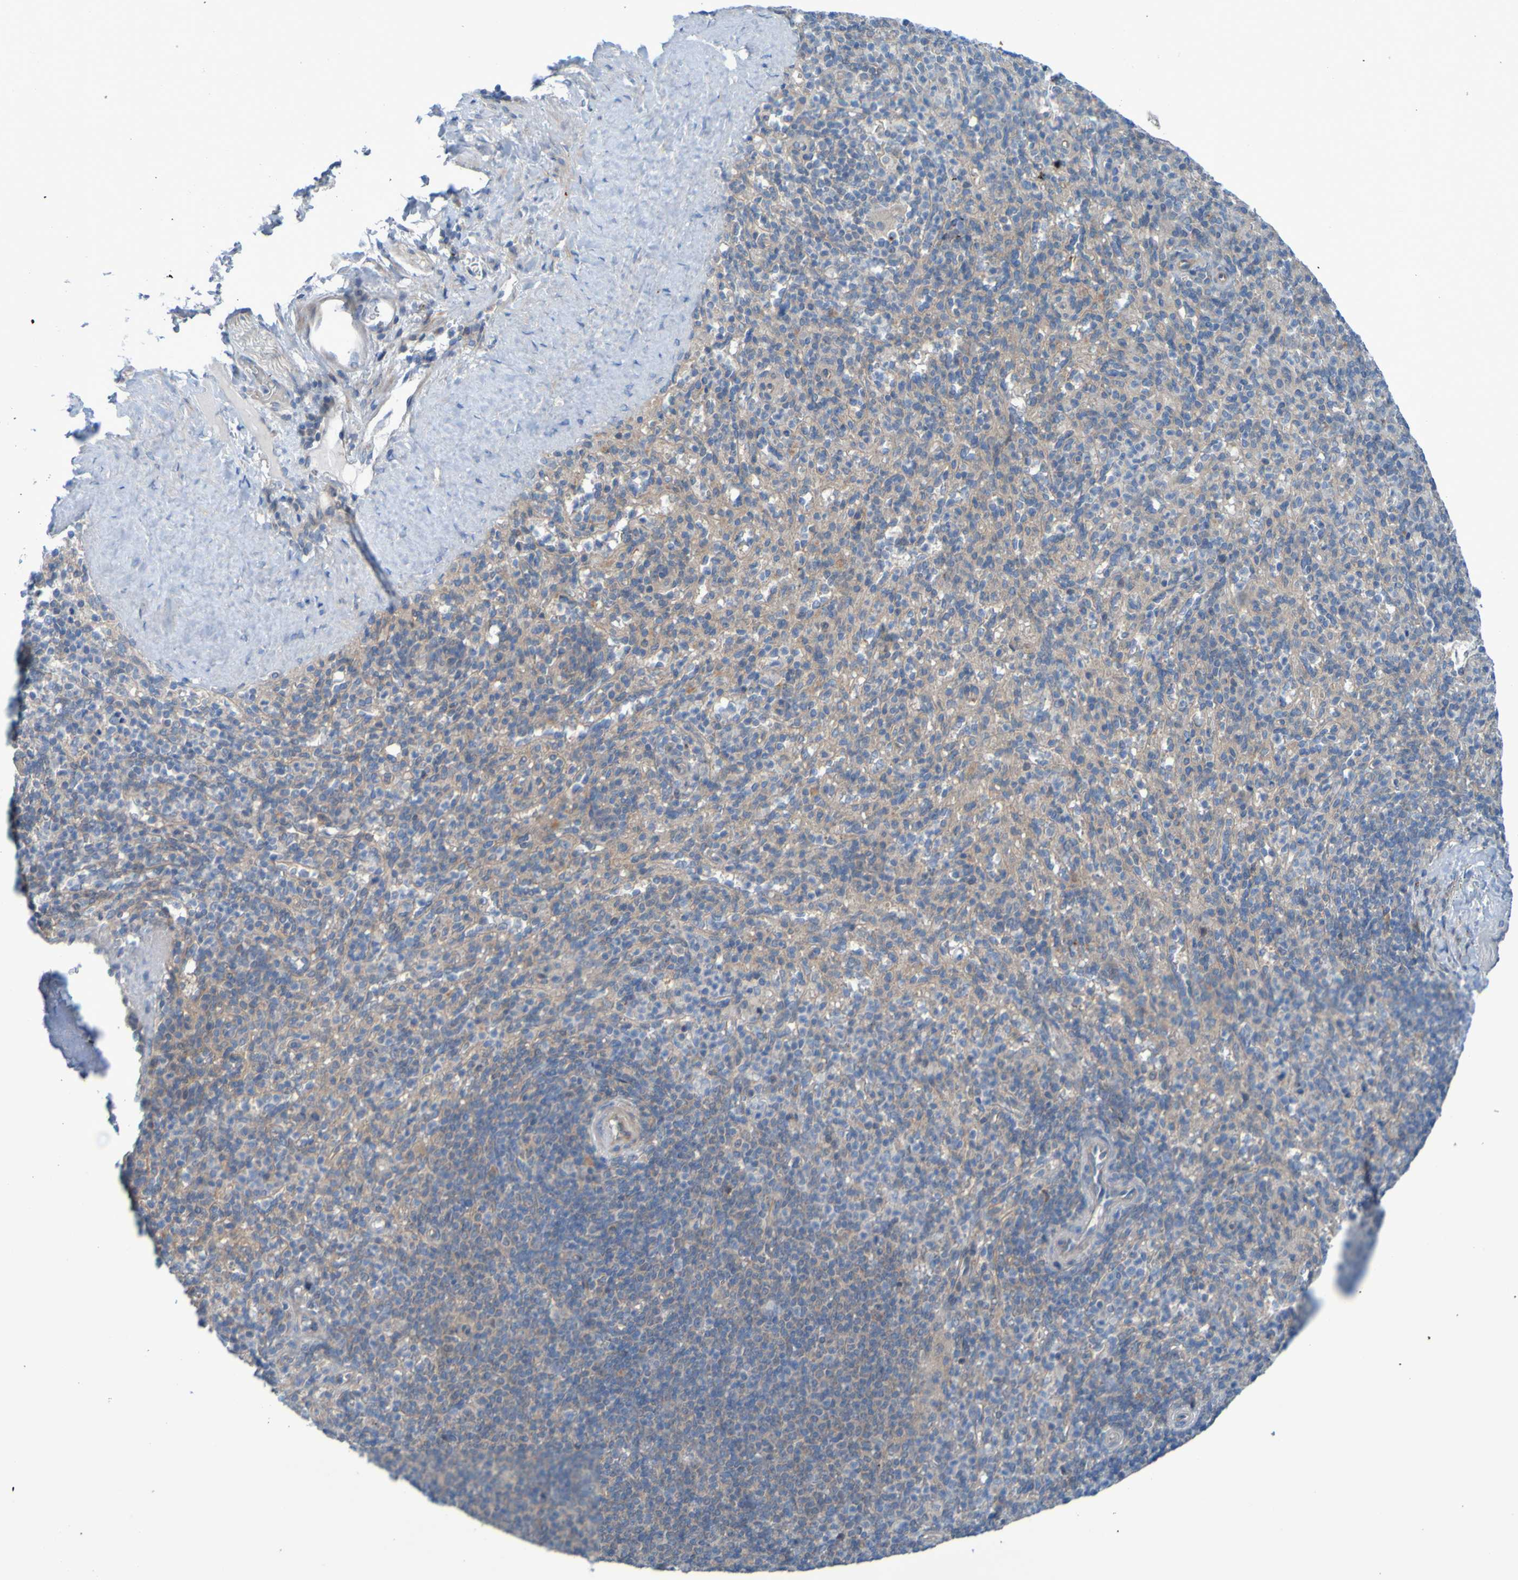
{"staining": {"intensity": "weak", "quantity": "25%-75%", "location": "cytoplasmic/membranous"}, "tissue": "spleen", "cell_type": "Cells in red pulp", "image_type": "normal", "snomed": [{"axis": "morphology", "description": "Normal tissue, NOS"}, {"axis": "topography", "description": "Spleen"}], "caption": "Immunohistochemistry (DAB) staining of unremarkable human spleen demonstrates weak cytoplasmic/membranous protein staining in about 25%-75% of cells in red pulp. Nuclei are stained in blue.", "gene": "NPRL3", "patient": {"sex": "male", "age": 36}}